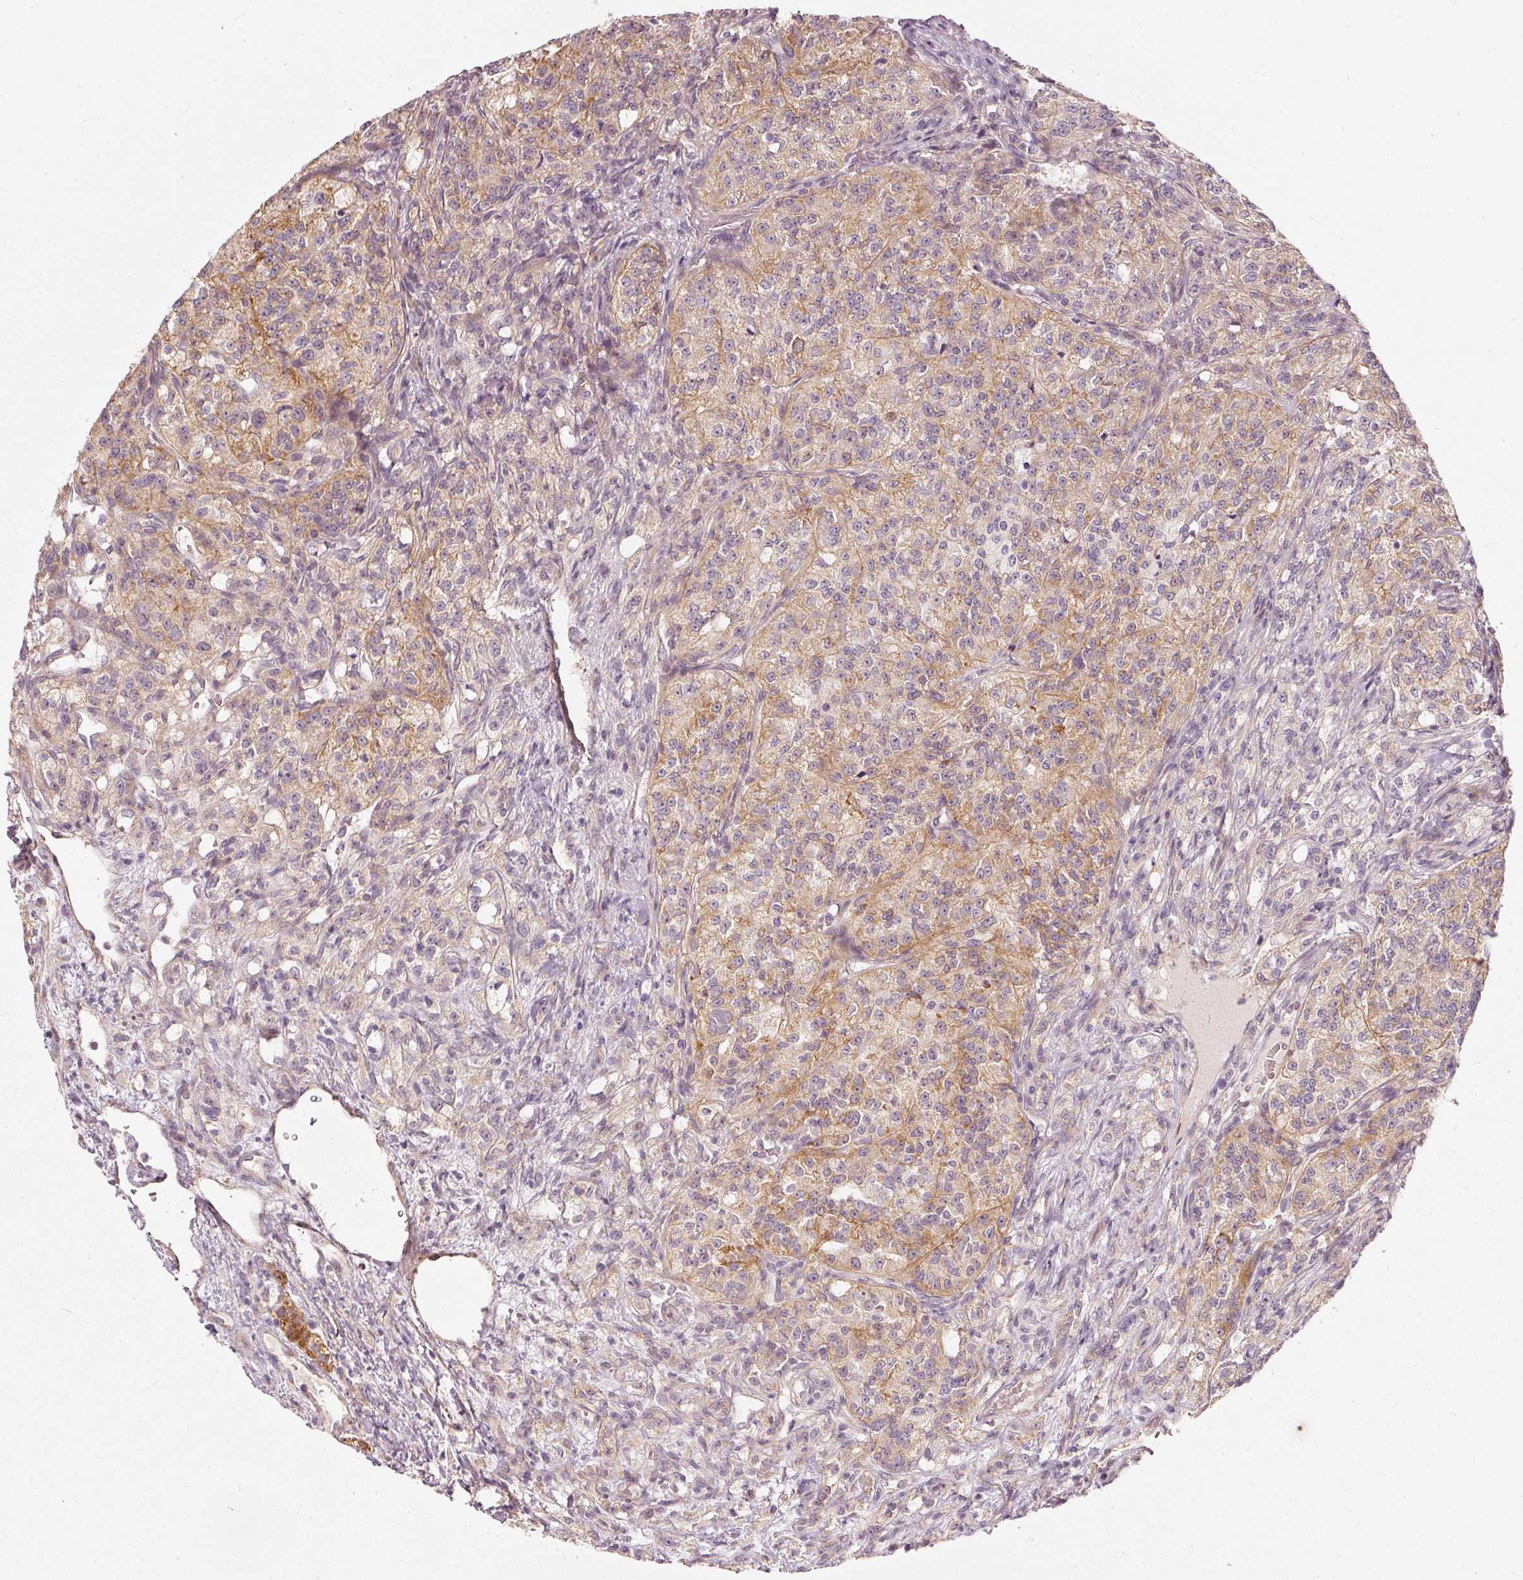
{"staining": {"intensity": "moderate", "quantity": "25%-75%", "location": "cytoplasmic/membranous"}, "tissue": "renal cancer", "cell_type": "Tumor cells", "image_type": "cancer", "snomed": [{"axis": "morphology", "description": "Adenocarcinoma, NOS"}, {"axis": "topography", "description": "Kidney"}], "caption": "Immunohistochemical staining of human renal cancer demonstrates moderate cytoplasmic/membranous protein staining in about 25%-75% of tumor cells.", "gene": "ARHGAP22", "patient": {"sex": "female", "age": 63}}